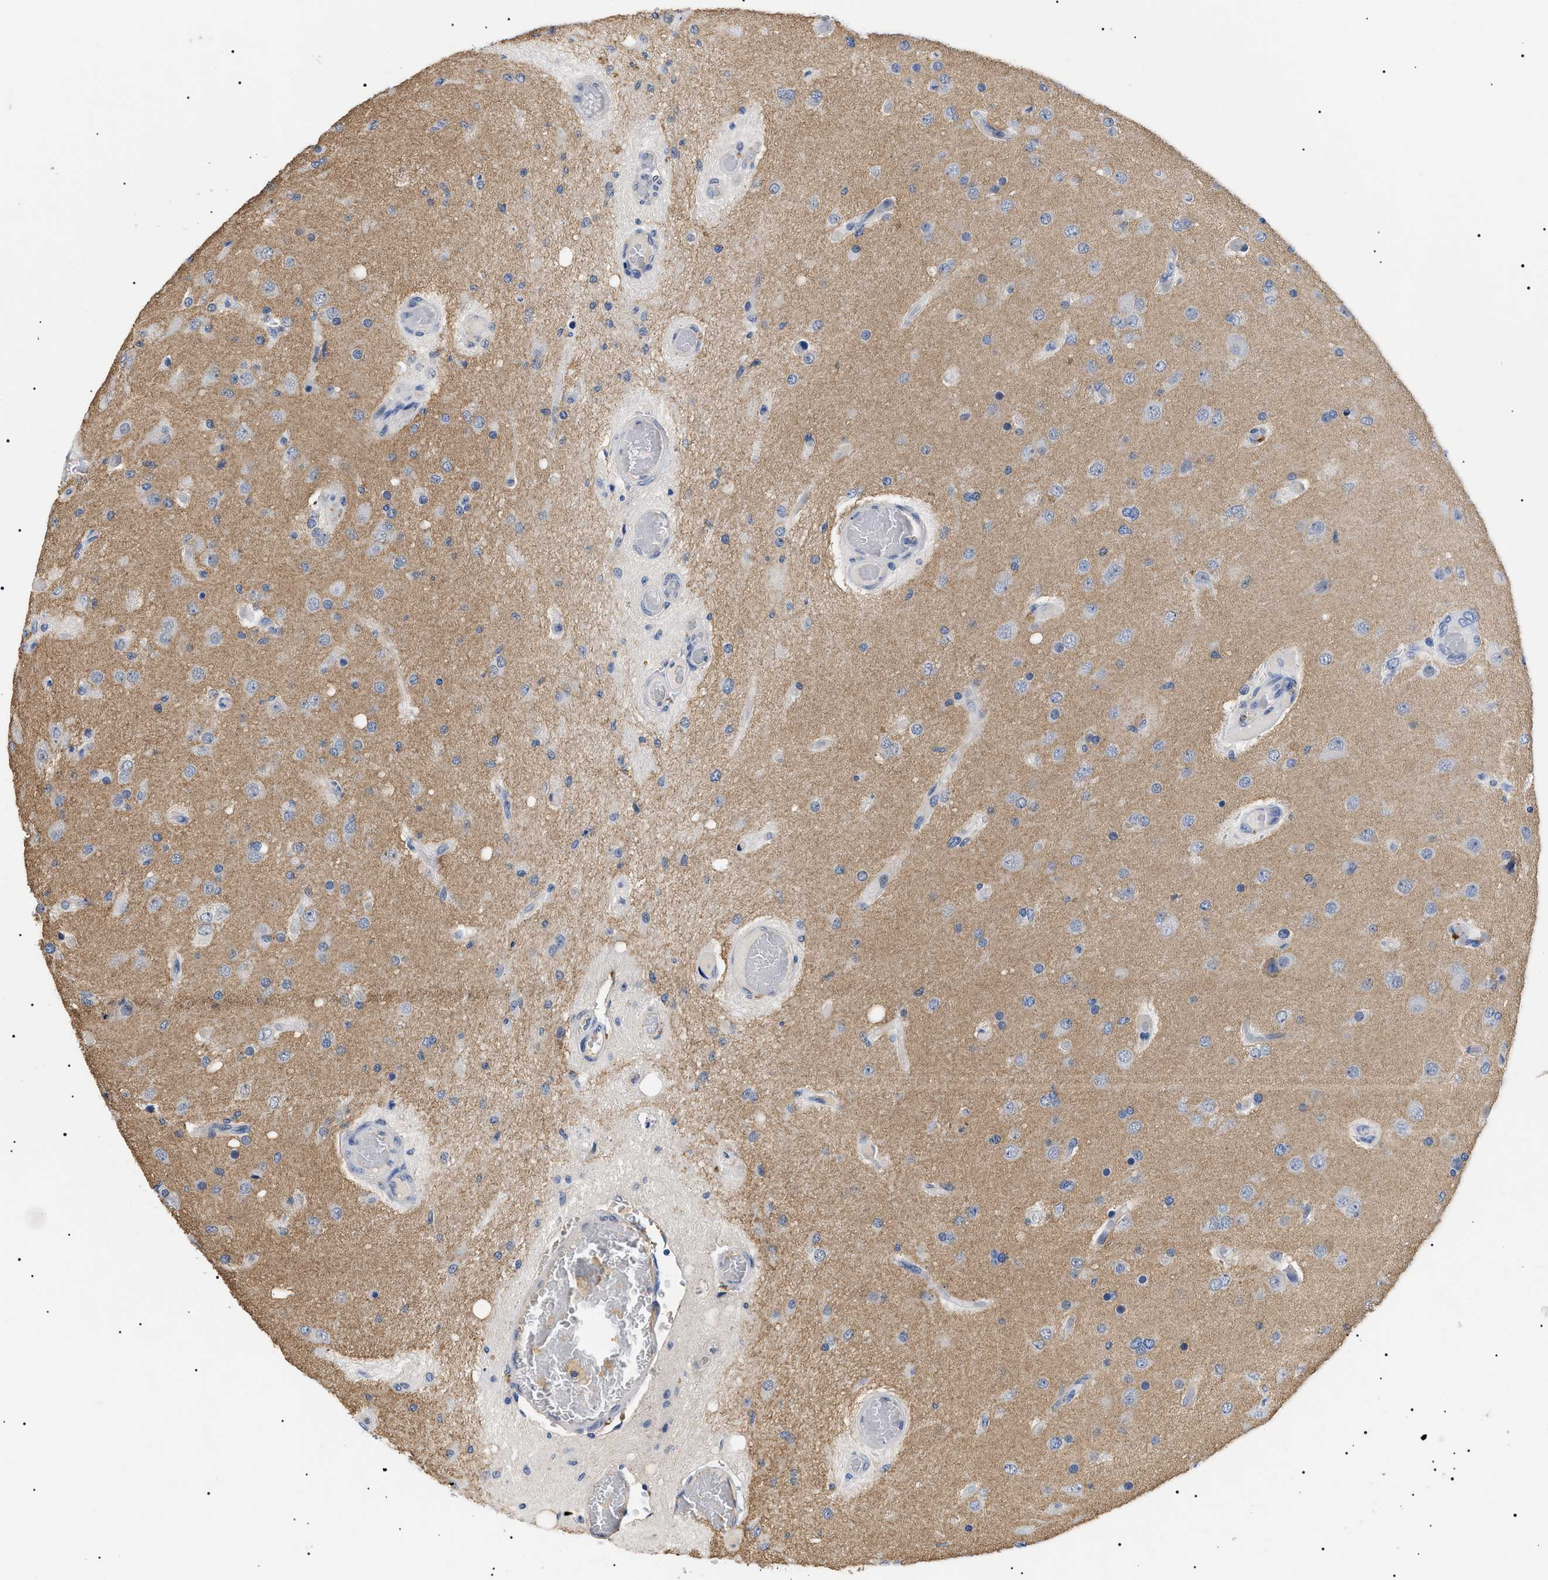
{"staining": {"intensity": "negative", "quantity": "none", "location": "none"}, "tissue": "glioma", "cell_type": "Tumor cells", "image_type": "cancer", "snomed": [{"axis": "morphology", "description": "Normal tissue, NOS"}, {"axis": "morphology", "description": "Glioma, malignant, High grade"}, {"axis": "topography", "description": "Cerebral cortex"}], "caption": "Immunohistochemistry (IHC) of human malignant glioma (high-grade) exhibits no expression in tumor cells.", "gene": "PRRT2", "patient": {"sex": "male", "age": 77}}